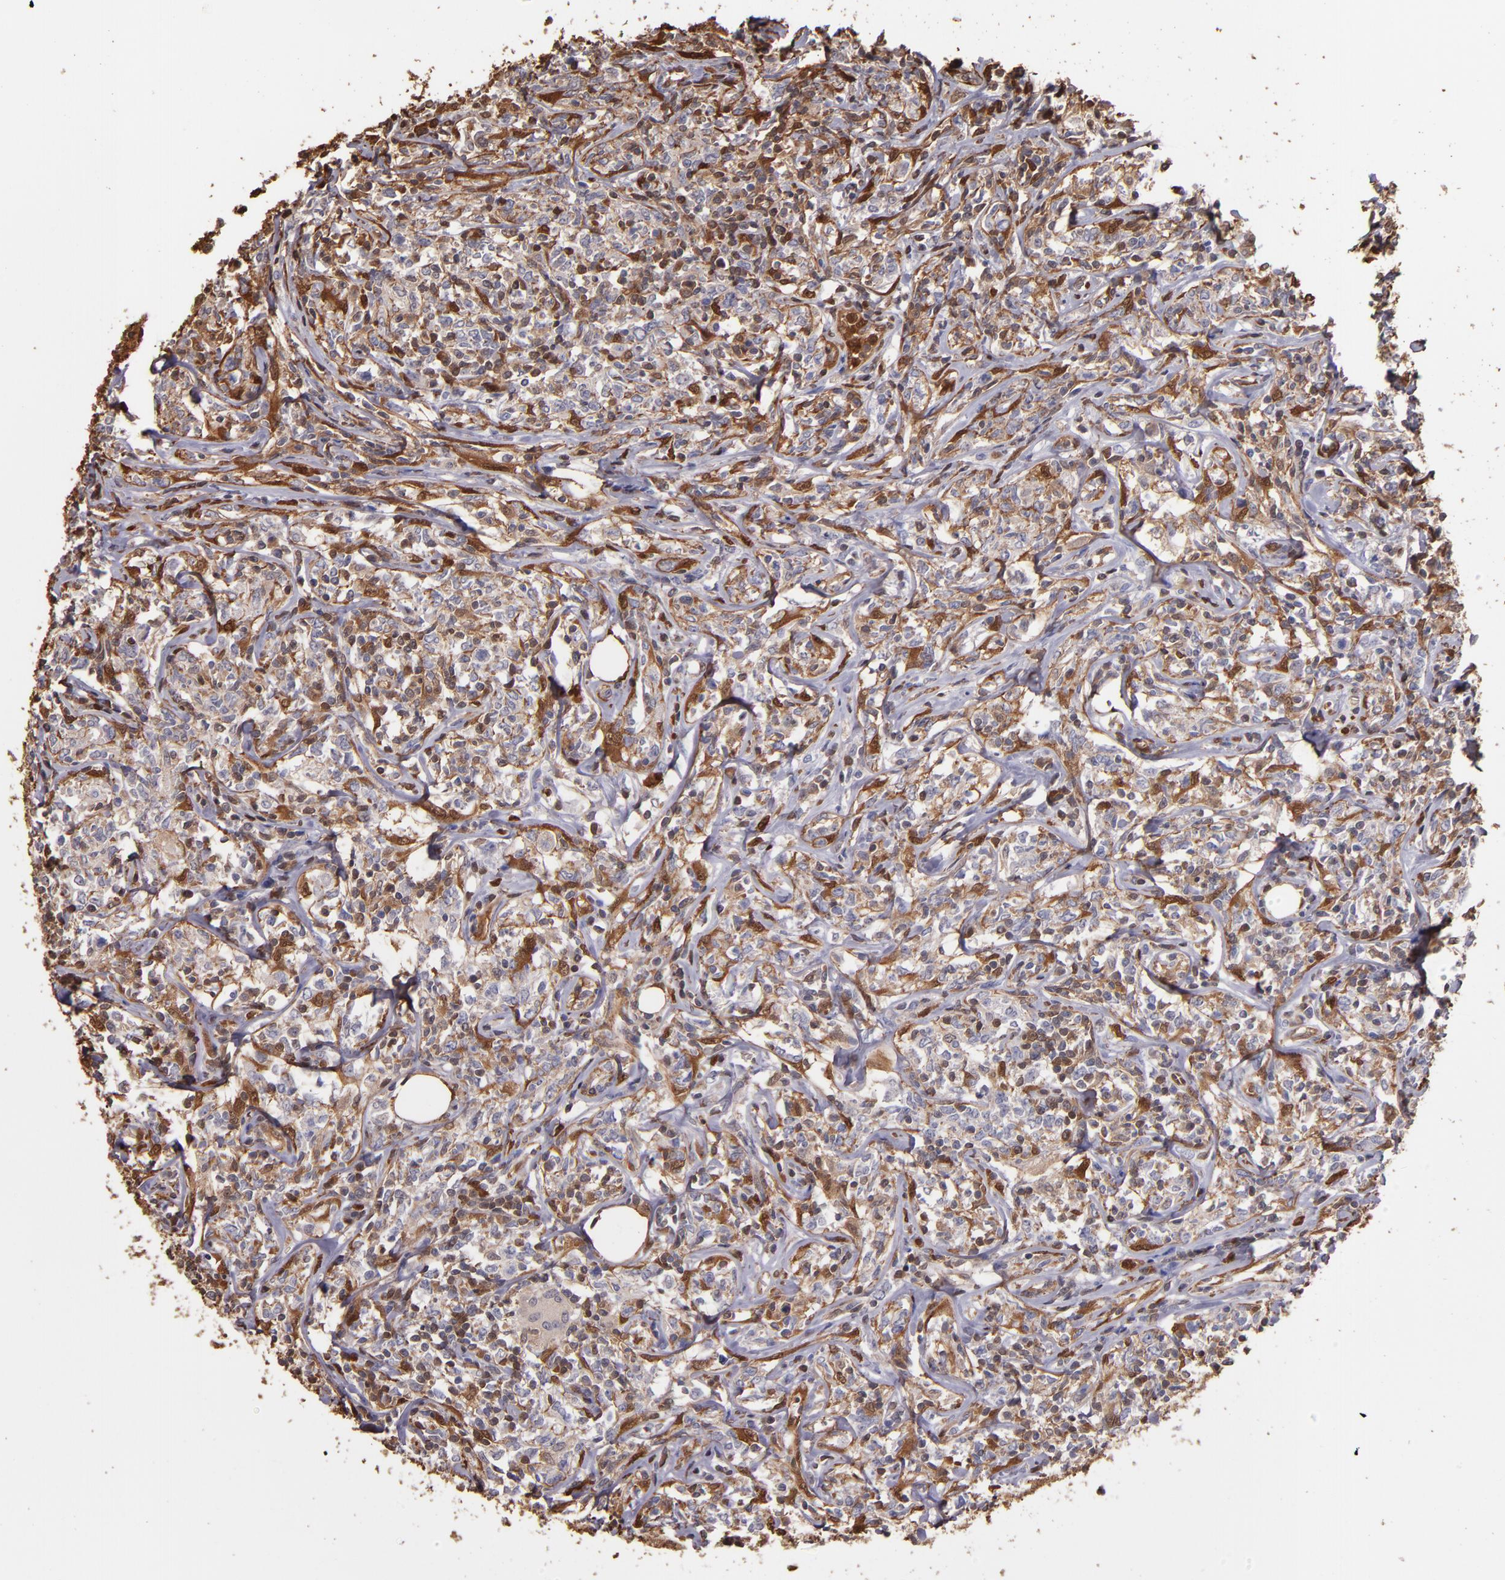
{"staining": {"intensity": "moderate", "quantity": ">75%", "location": "cytoplasmic/membranous"}, "tissue": "lymphoma", "cell_type": "Tumor cells", "image_type": "cancer", "snomed": [{"axis": "morphology", "description": "Malignant lymphoma, non-Hodgkin's type, High grade"}, {"axis": "topography", "description": "Lymph node"}], "caption": "Immunohistochemistry (DAB) staining of human lymphoma displays moderate cytoplasmic/membranous protein staining in approximately >75% of tumor cells. The protein is stained brown, and the nuclei are stained in blue (DAB (3,3'-diaminobenzidine) IHC with brightfield microscopy, high magnification).", "gene": "S100A6", "patient": {"sex": "female", "age": 84}}